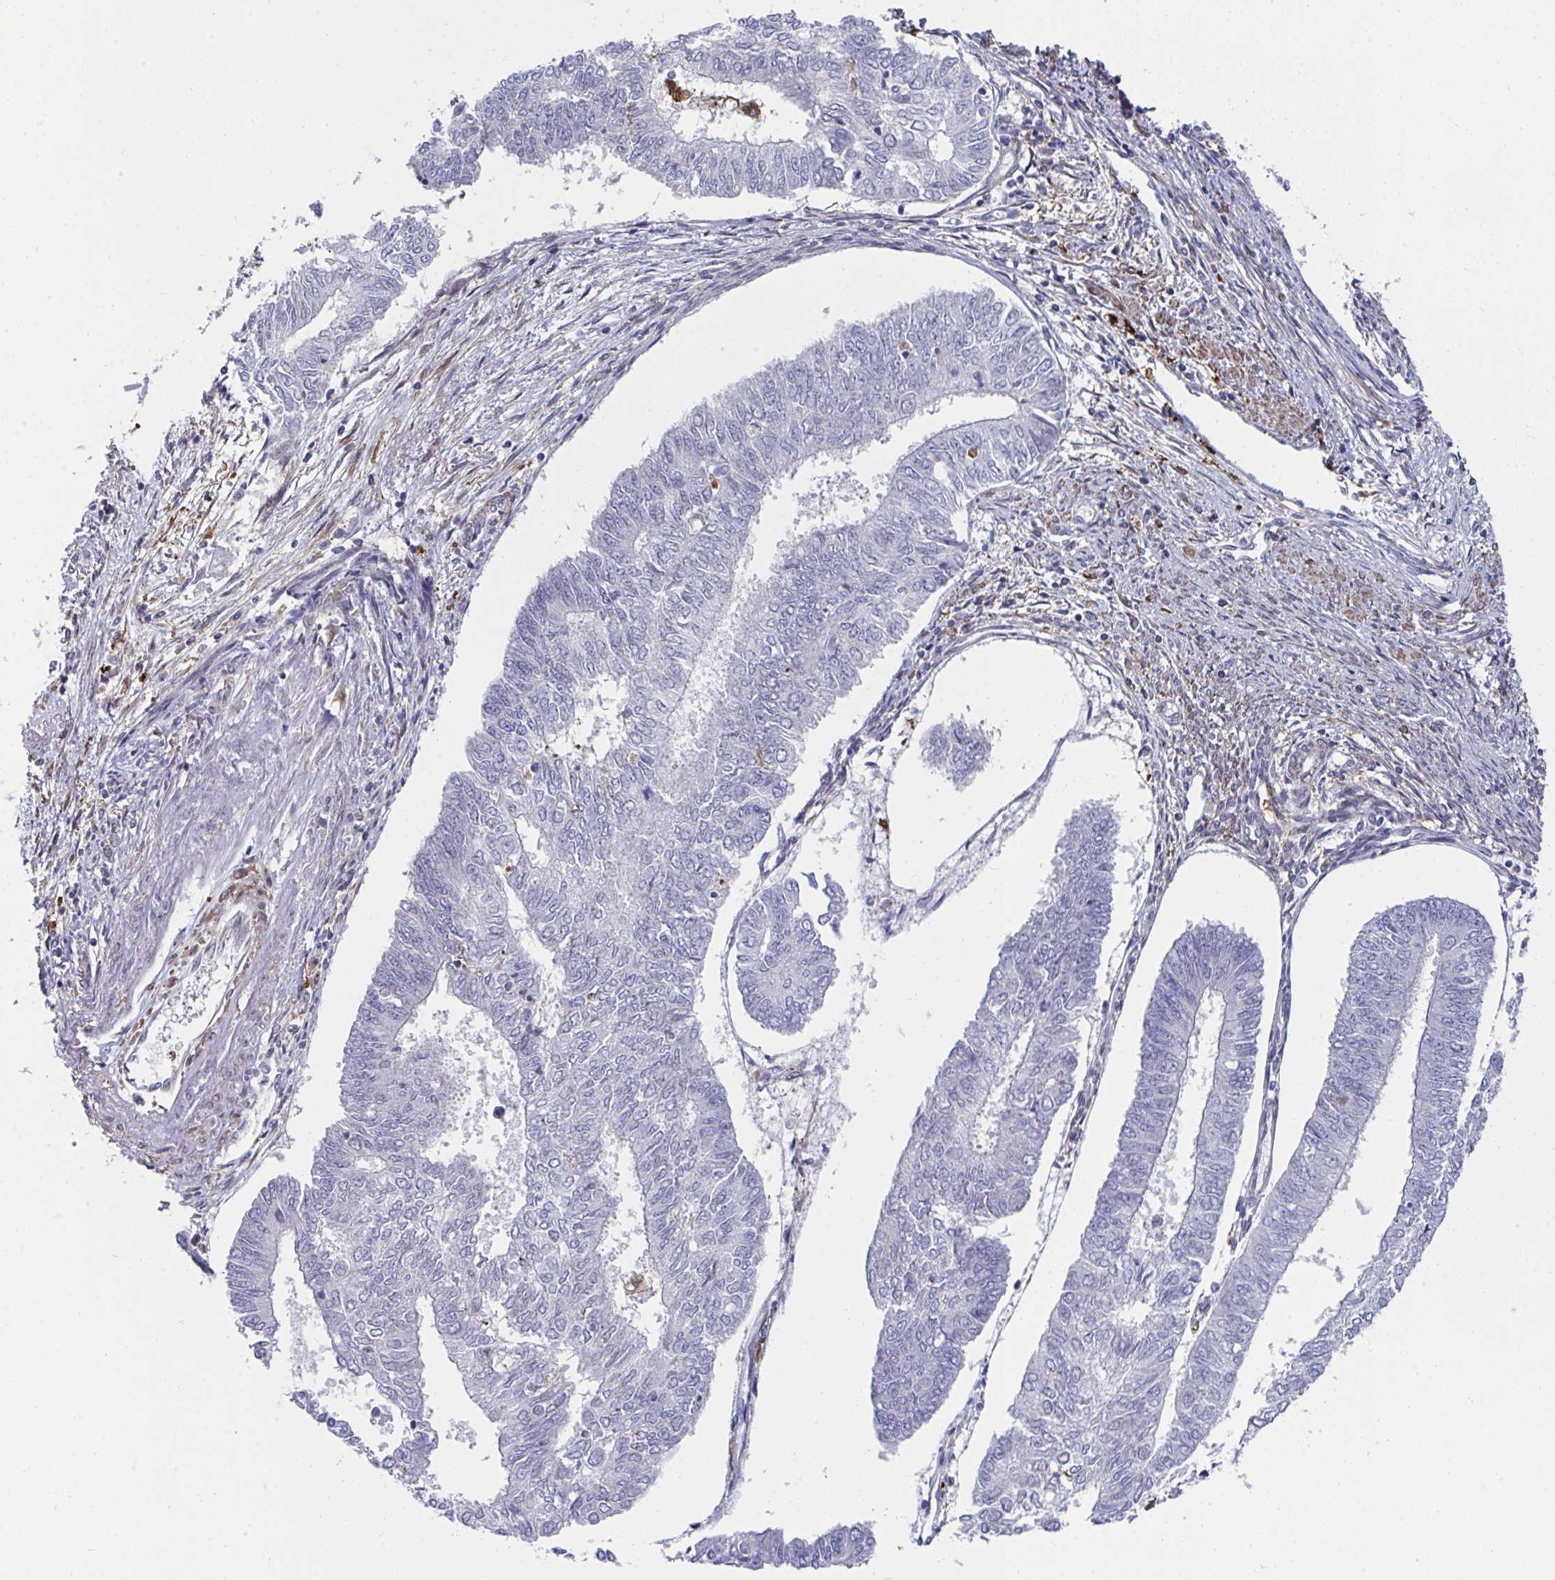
{"staining": {"intensity": "negative", "quantity": "none", "location": "none"}, "tissue": "endometrial cancer", "cell_type": "Tumor cells", "image_type": "cancer", "snomed": [{"axis": "morphology", "description": "Adenocarcinoma, NOS"}, {"axis": "topography", "description": "Endometrium"}], "caption": "Immunohistochemical staining of endometrial cancer displays no significant positivity in tumor cells.", "gene": "FBXL13", "patient": {"sex": "female", "age": 68}}